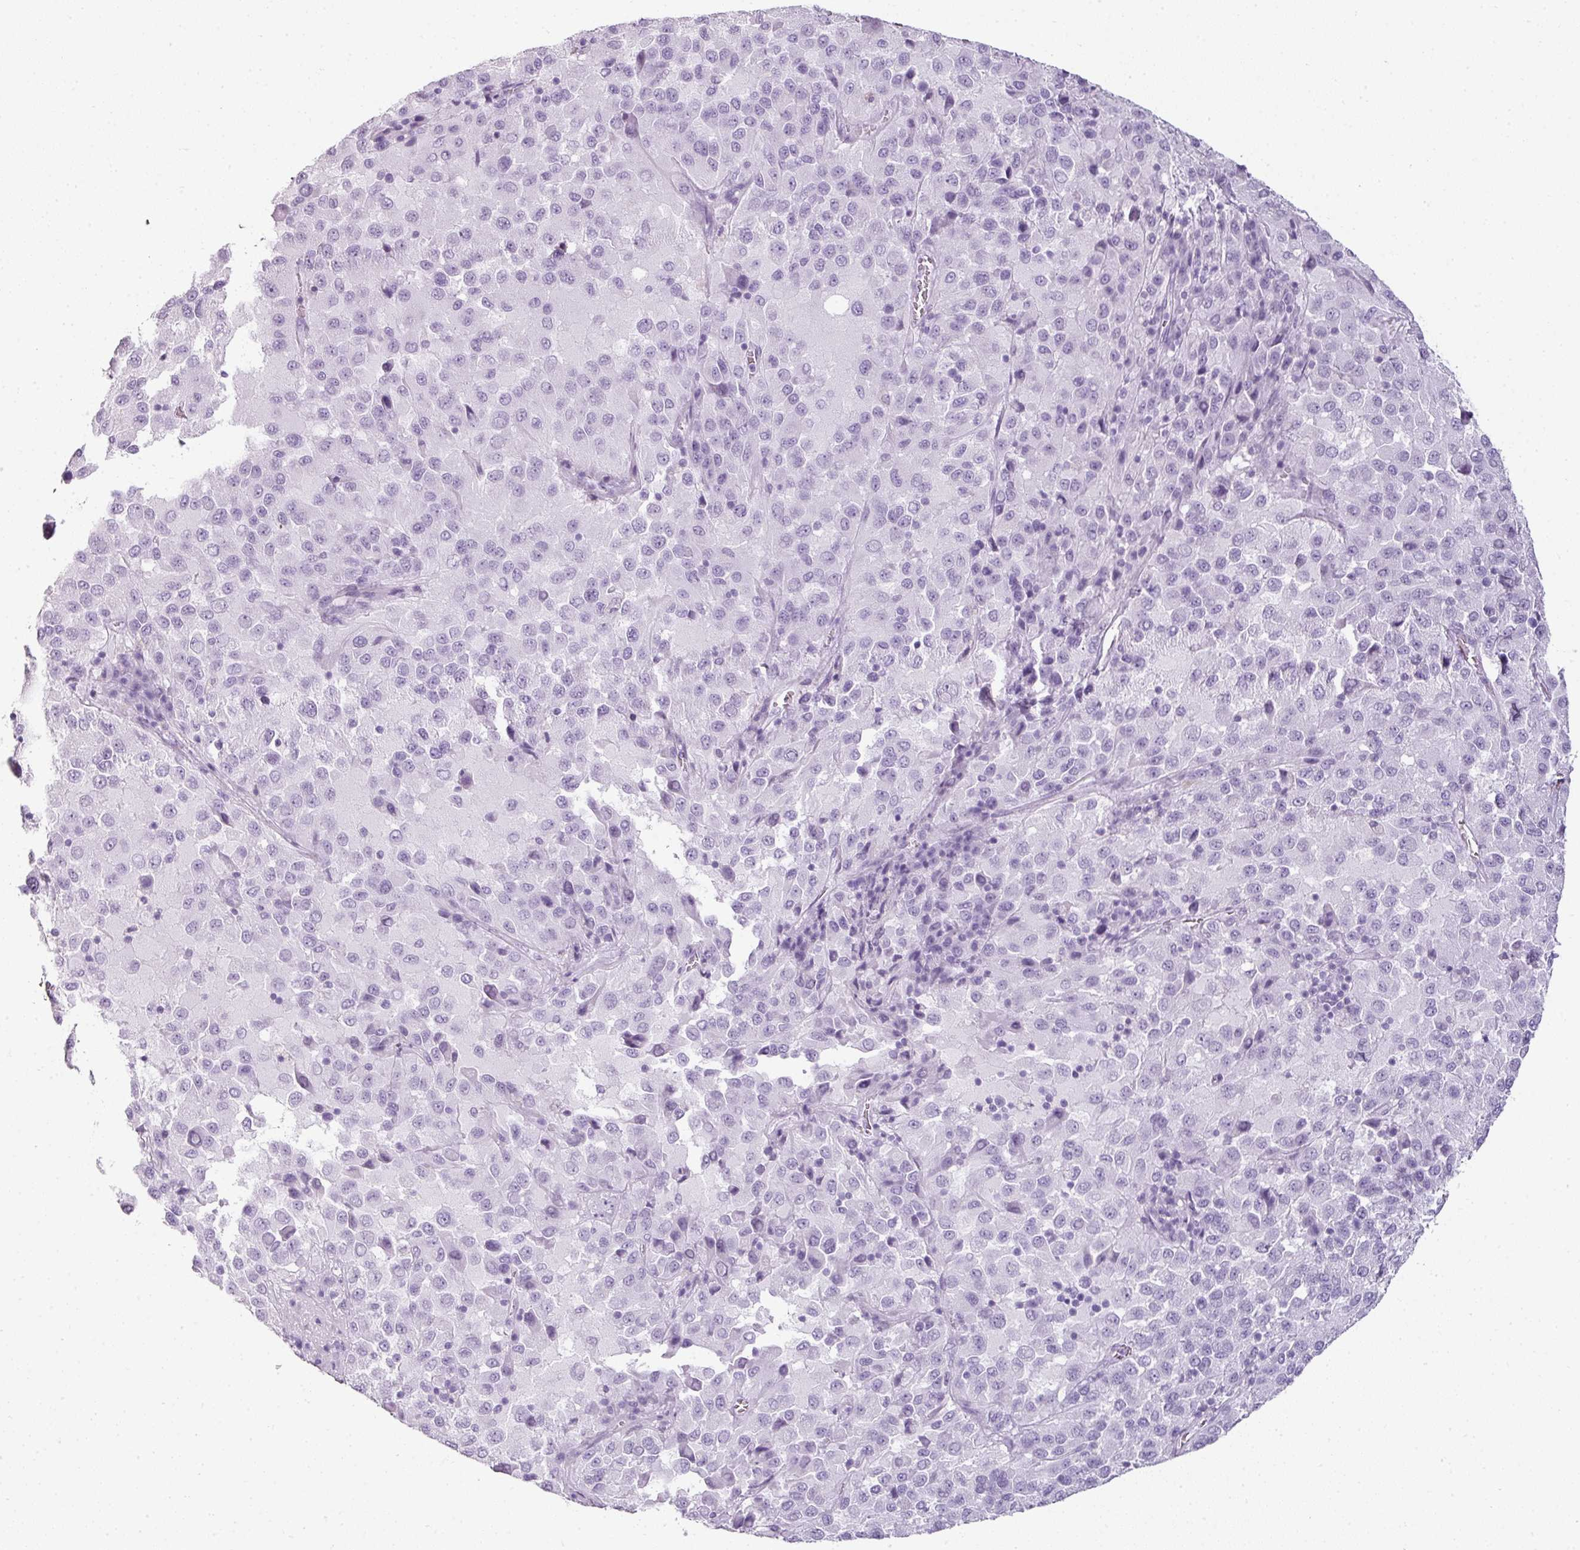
{"staining": {"intensity": "negative", "quantity": "none", "location": "none"}, "tissue": "melanoma", "cell_type": "Tumor cells", "image_type": "cancer", "snomed": [{"axis": "morphology", "description": "Malignant melanoma, Metastatic site"}, {"axis": "topography", "description": "Lung"}], "caption": "This histopathology image is of malignant melanoma (metastatic site) stained with immunohistochemistry (IHC) to label a protein in brown with the nuclei are counter-stained blue. There is no expression in tumor cells.", "gene": "SCT", "patient": {"sex": "male", "age": 64}}